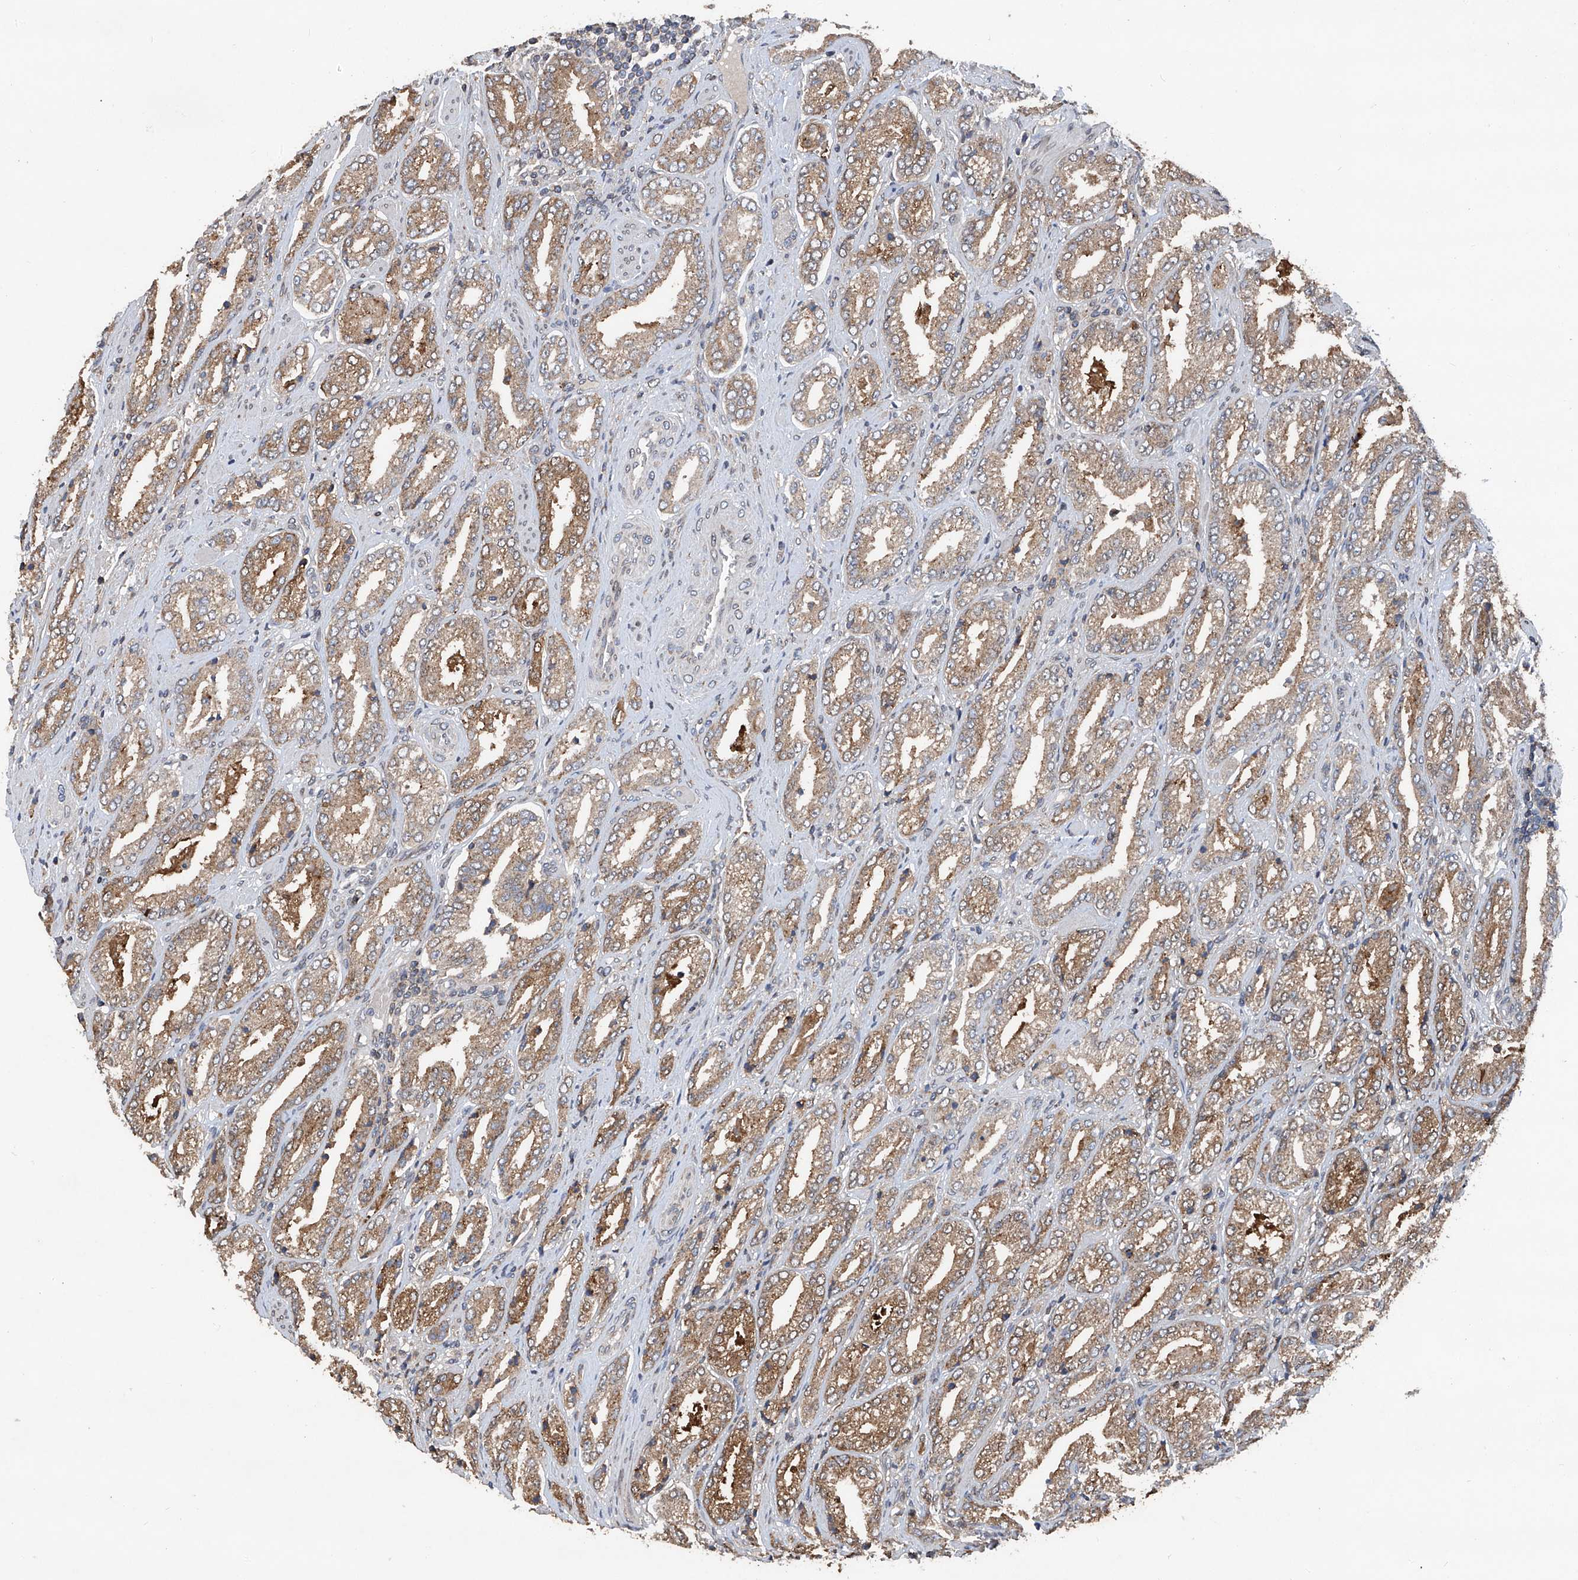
{"staining": {"intensity": "moderate", "quantity": ">75%", "location": "cytoplasmic/membranous"}, "tissue": "prostate cancer", "cell_type": "Tumor cells", "image_type": "cancer", "snomed": [{"axis": "morphology", "description": "Adenocarcinoma, Low grade"}, {"axis": "topography", "description": "Prostate"}], "caption": "Low-grade adenocarcinoma (prostate) stained with DAB (3,3'-diaminobenzidine) immunohistochemistry (IHC) displays medium levels of moderate cytoplasmic/membranous staining in approximately >75% of tumor cells. (DAB (3,3'-diaminobenzidine) IHC with brightfield microscopy, high magnification).", "gene": "BCKDHB", "patient": {"sex": "male", "age": 62}}